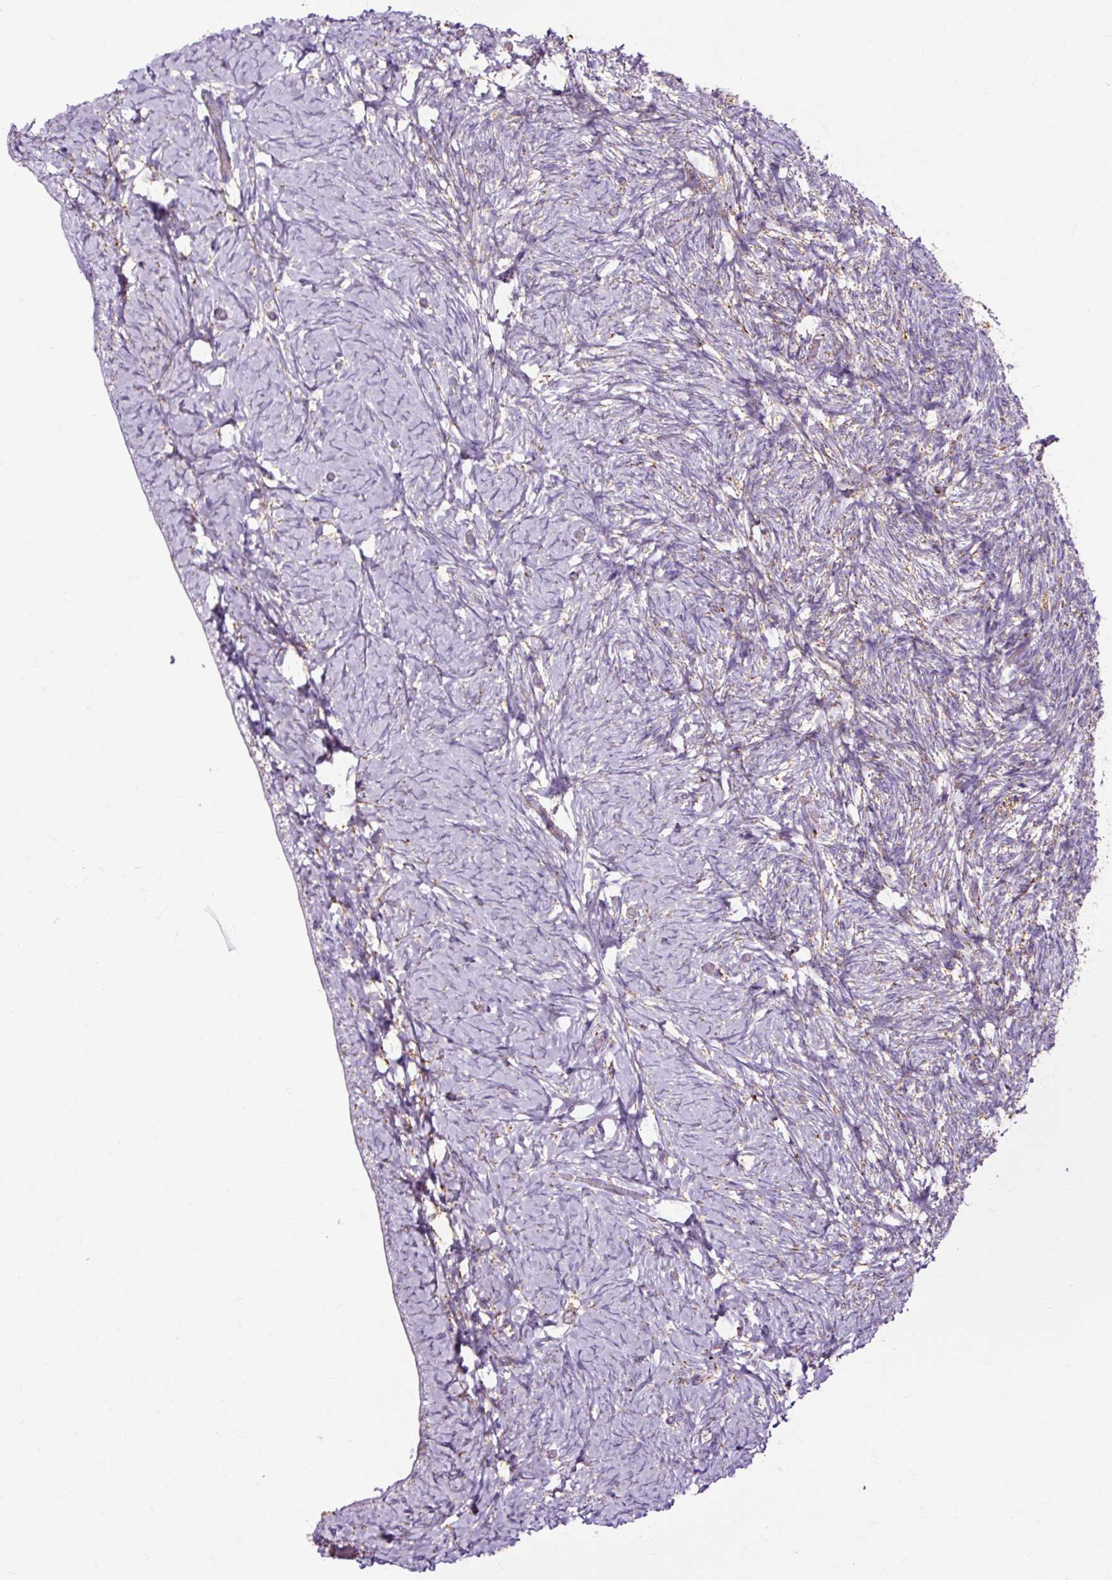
{"staining": {"intensity": "strong", "quantity": ">75%", "location": "cytoplasmic/membranous"}, "tissue": "ovary", "cell_type": "Follicle cells", "image_type": "normal", "snomed": [{"axis": "morphology", "description": "Normal tissue, NOS"}, {"axis": "topography", "description": "Ovary"}], "caption": "Immunohistochemistry of benign human ovary reveals high levels of strong cytoplasmic/membranous positivity in about >75% of follicle cells.", "gene": "DLAT", "patient": {"sex": "female", "age": 39}}